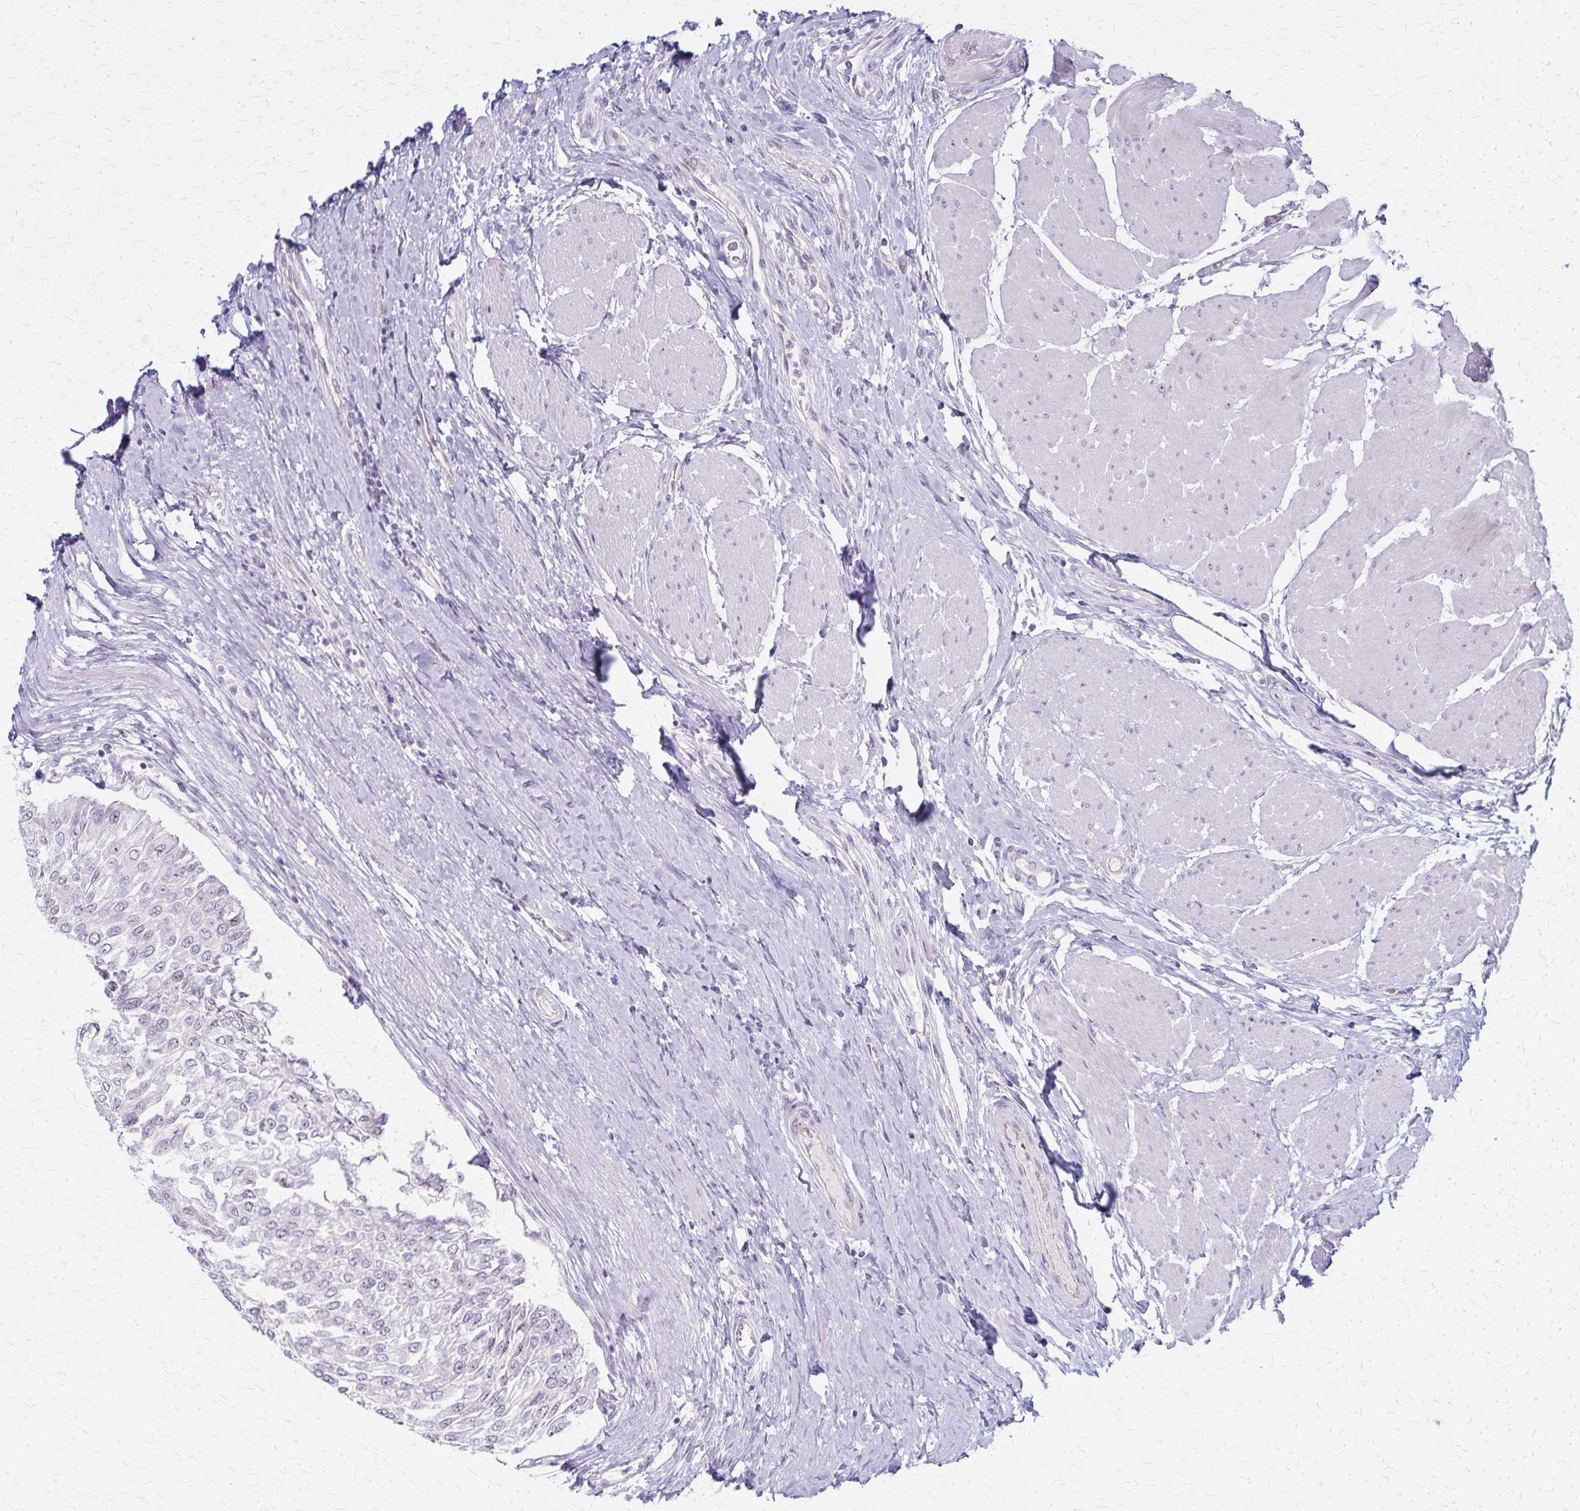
{"staining": {"intensity": "negative", "quantity": "none", "location": "none"}, "tissue": "urothelial cancer", "cell_type": "Tumor cells", "image_type": "cancer", "snomed": [{"axis": "morphology", "description": "Urothelial carcinoma, NOS"}, {"axis": "topography", "description": "Urinary bladder"}], "caption": "This is an IHC histopathology image of transitional cell carcinoma. There is no expression in tumor cells.", "gene": "DLK2", "patient": {"sex": "male", "age": 67}}